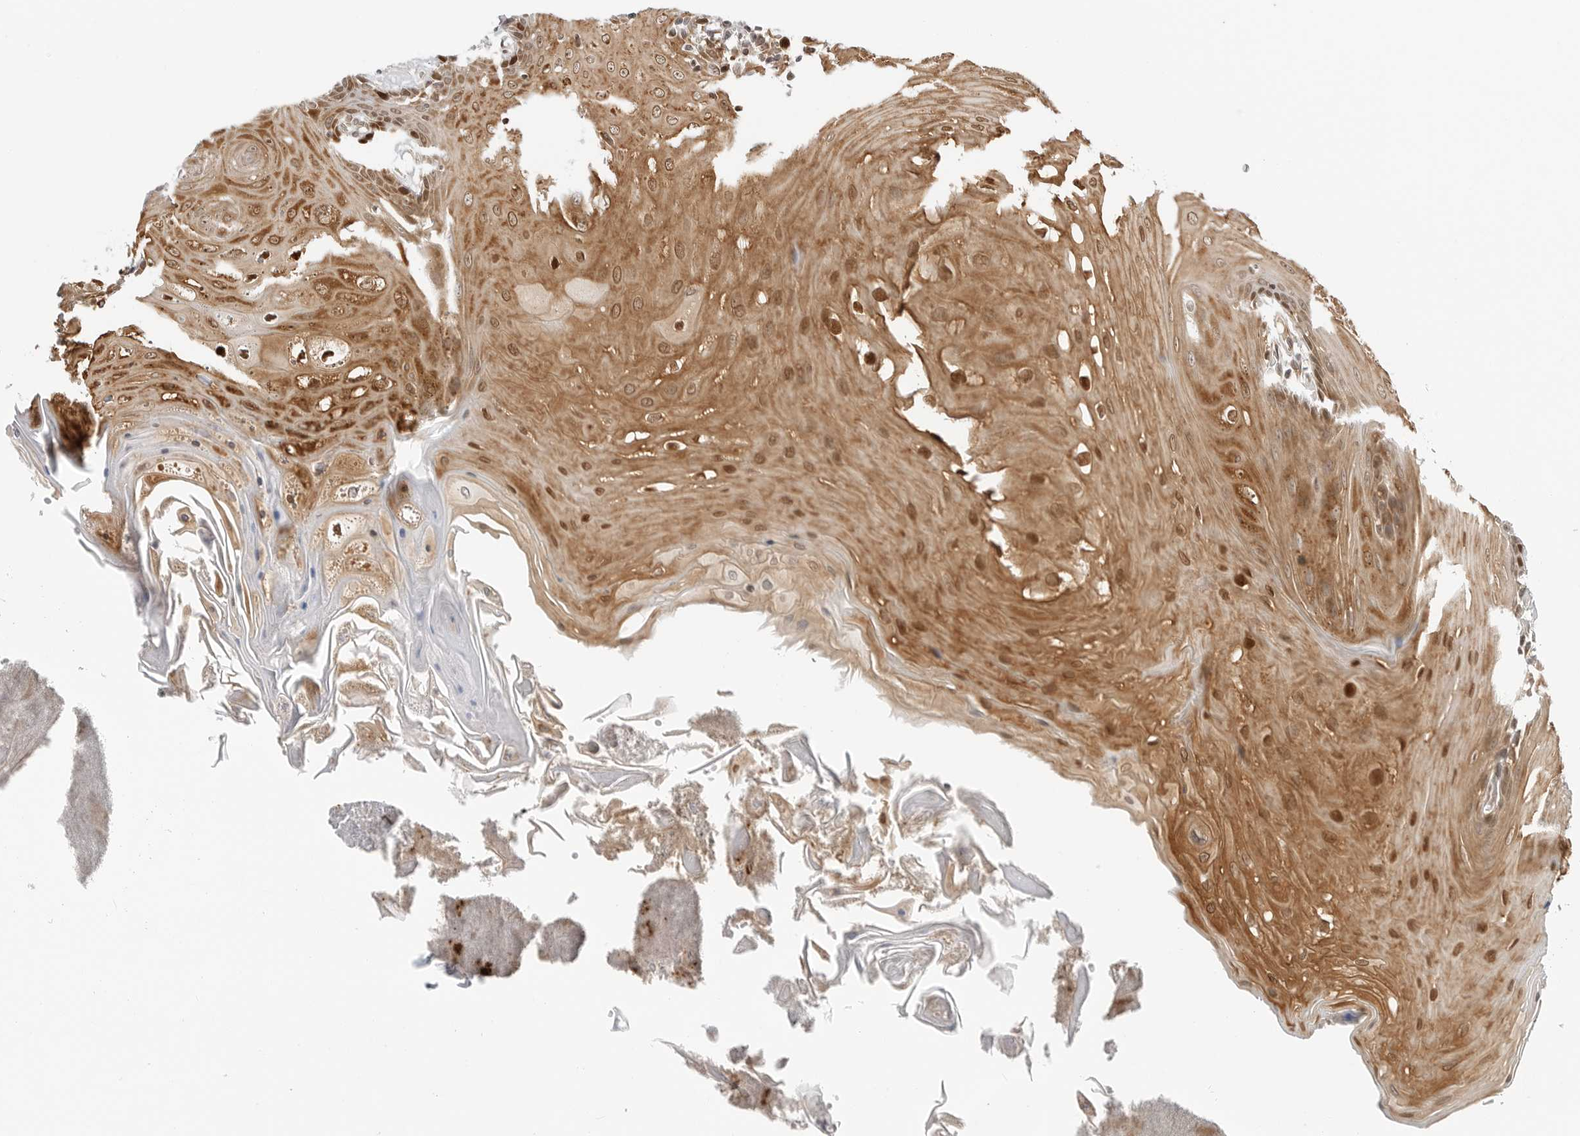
{"staining": {"intensity": "moderate", "quantity": "25%-75%", "location": "cytoplasmic/membranous,nuclear"}, "tissue": "oral mucosa", "cell_type": "Squamous epithelial cells", "image_type": "normal", "snomed": [{"axis": "morphology", "description": "Normal tissue, NOS"}, {"axis": "morphology", "description": "Squamous cell carcinoma, NOS"}, {"axis": "topography", "description": "Skeletal muscle"}, {"axis": "topography", "description": "Oral tissue"}, {"axis": "topography", "description": "Salivary gland"}, {"axis": "topography", "description": "Head-Neck"}], "caption": "Oral mucosa stained with DAB immunohistochemistry (IHC) demonstrates medium levels of moderate cytoplasmic/membranous,nuclear staining in about 25%-75% of squamous epithelial cells.", "gene": "TIPRL", "patient": {"sex": "male", "age": 54}}